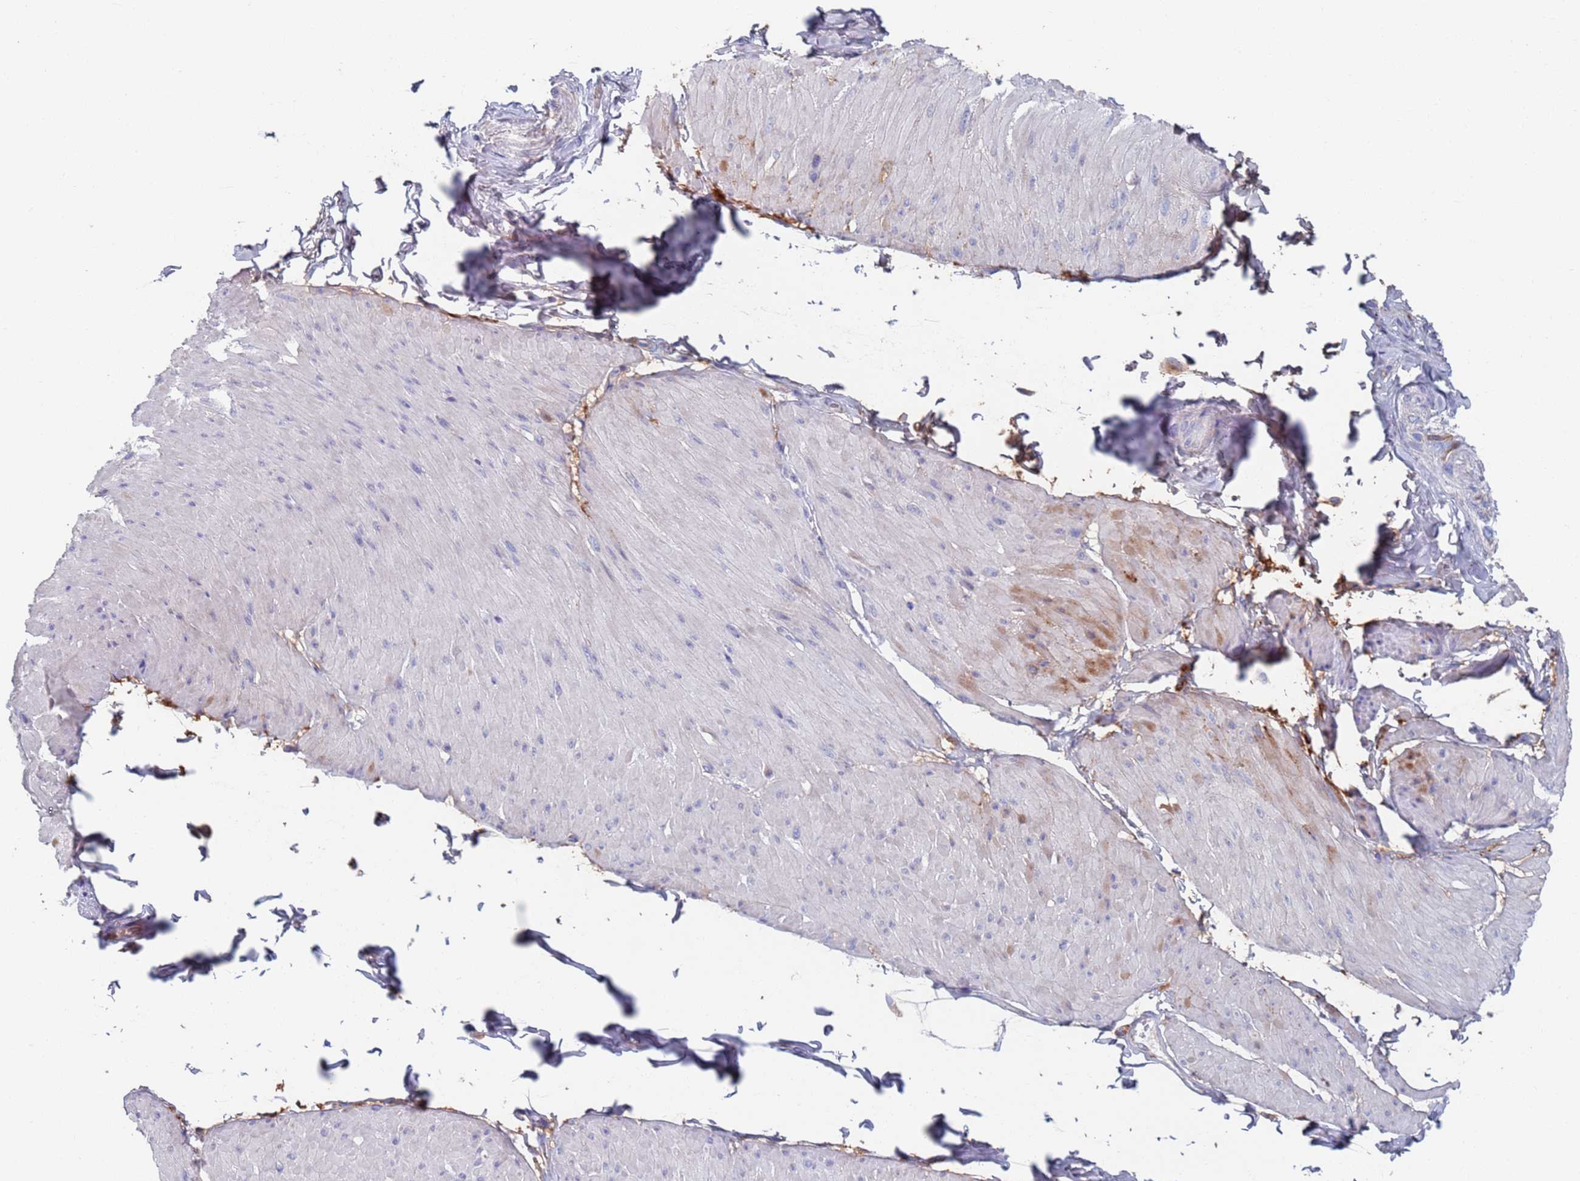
{"staining": {"intensity": "weak", "quantity": "<25%", "location": "cytoplasmic/membranous"}, "tissue": "smooth muscle", "cell_type": "Smooth muscle cells", "image_type": "normal", "snomed": [{"axis": "morphology", "description": "Urothelial carcinoma, High grade"}, {"axis": "topography", "description": "Urinary bladder"}], "caption": "Smooth muscle cells show no significant protein staining in benign smooth muscle.", "gene": "MRPL22", "patient": {"sex": "male", "age": 46}}